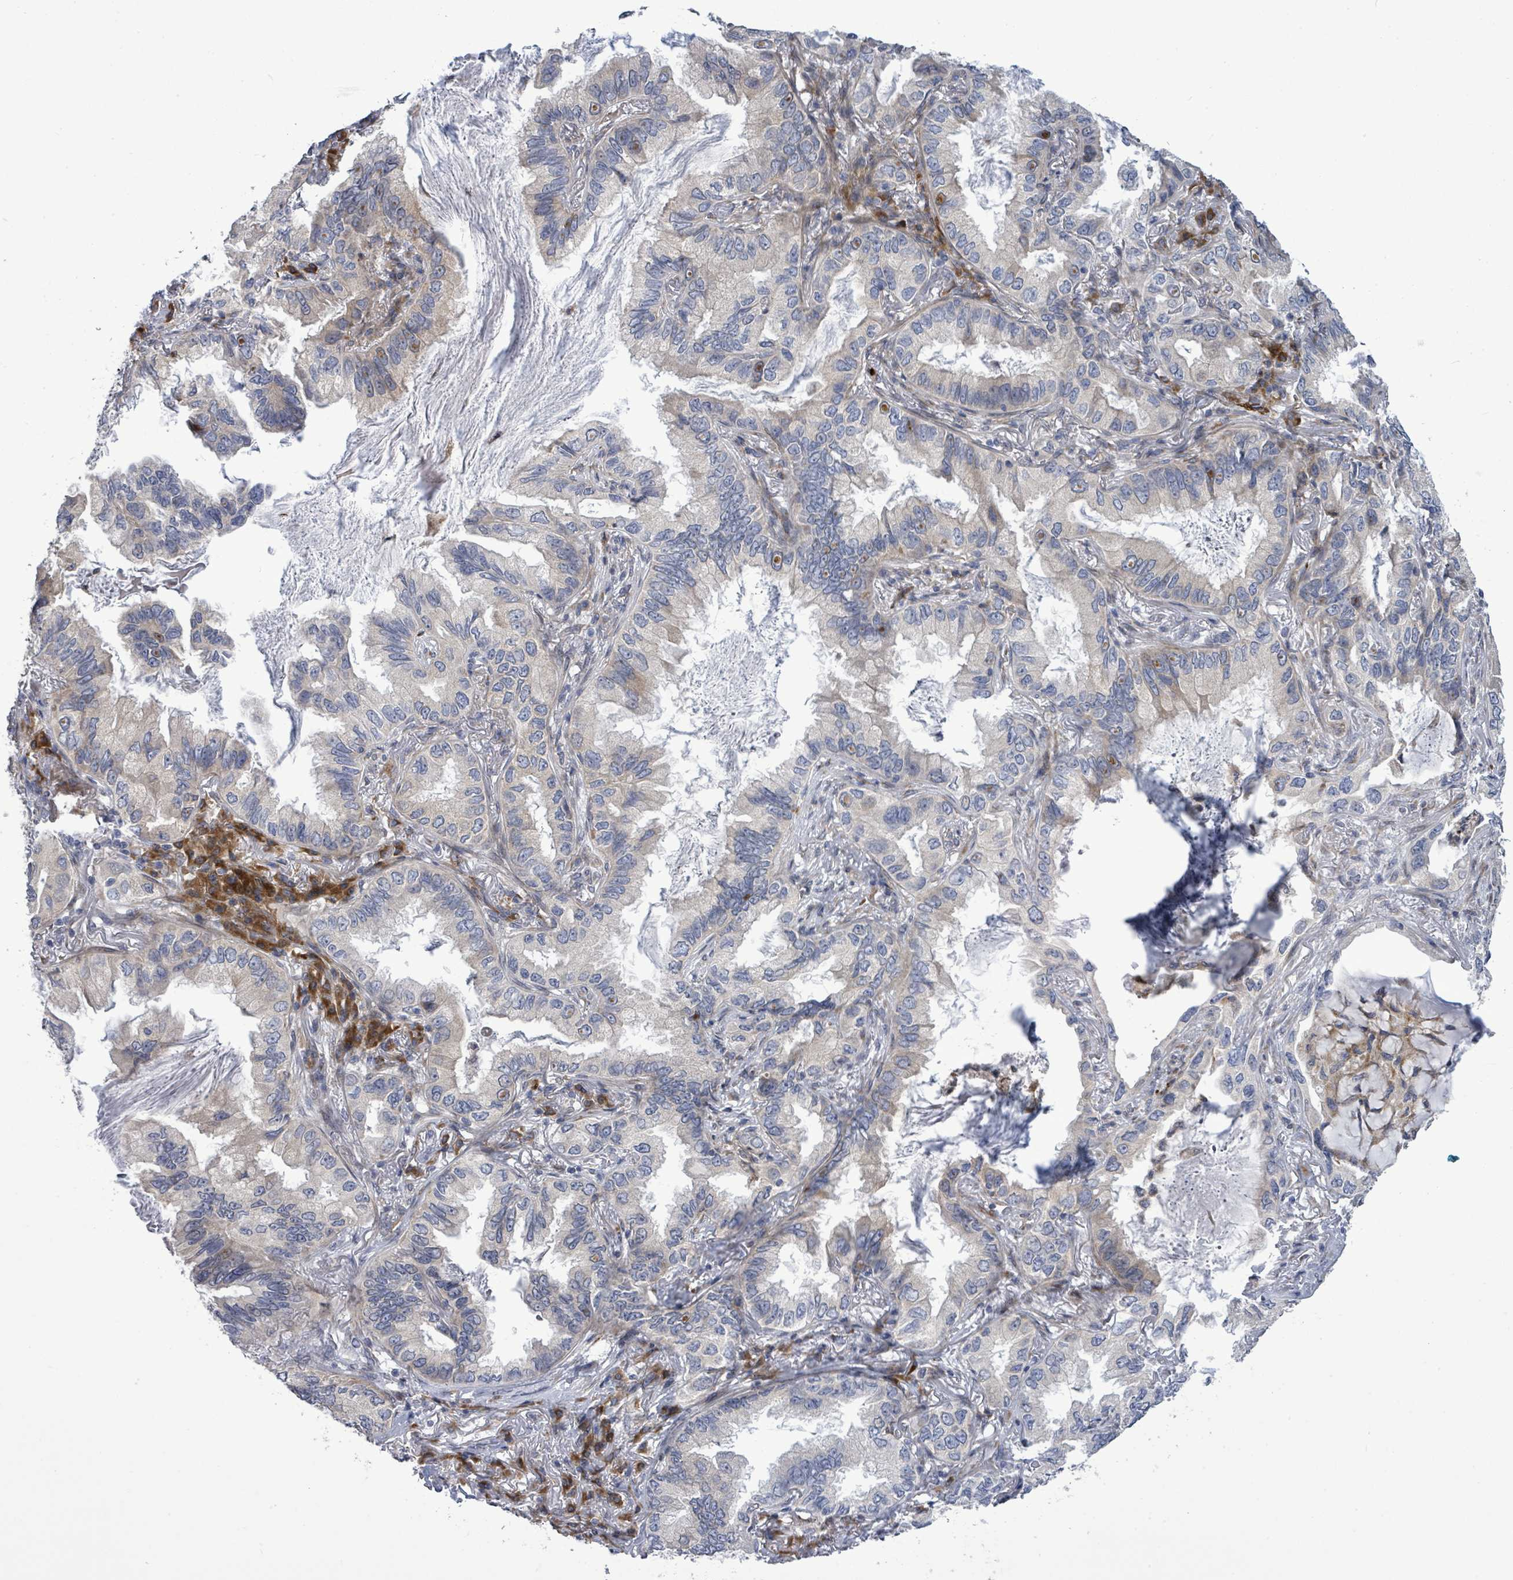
{"staining": {"intensity": "weak", "quantity": "<25%", "location": "cytoplasmic/membranous"}, "tissue": "lung cancer", "cell_type": "Tumor cells", "image_type": "cancer", "snomed": [{"axis": "morphology", "description": "Adenocarcinoma, NOS"}, {"axis": "topography", "description": "Lung"}], "caption": "This micrograph is of adenocarcinoma (lung) stained with immunohistochemistry to label a protein in brown with the nuclei are counter-stained blue. There is no staining in tumor cells.", "gene": "SAR1A", "patient": {"sex": "female", "age": 69}}